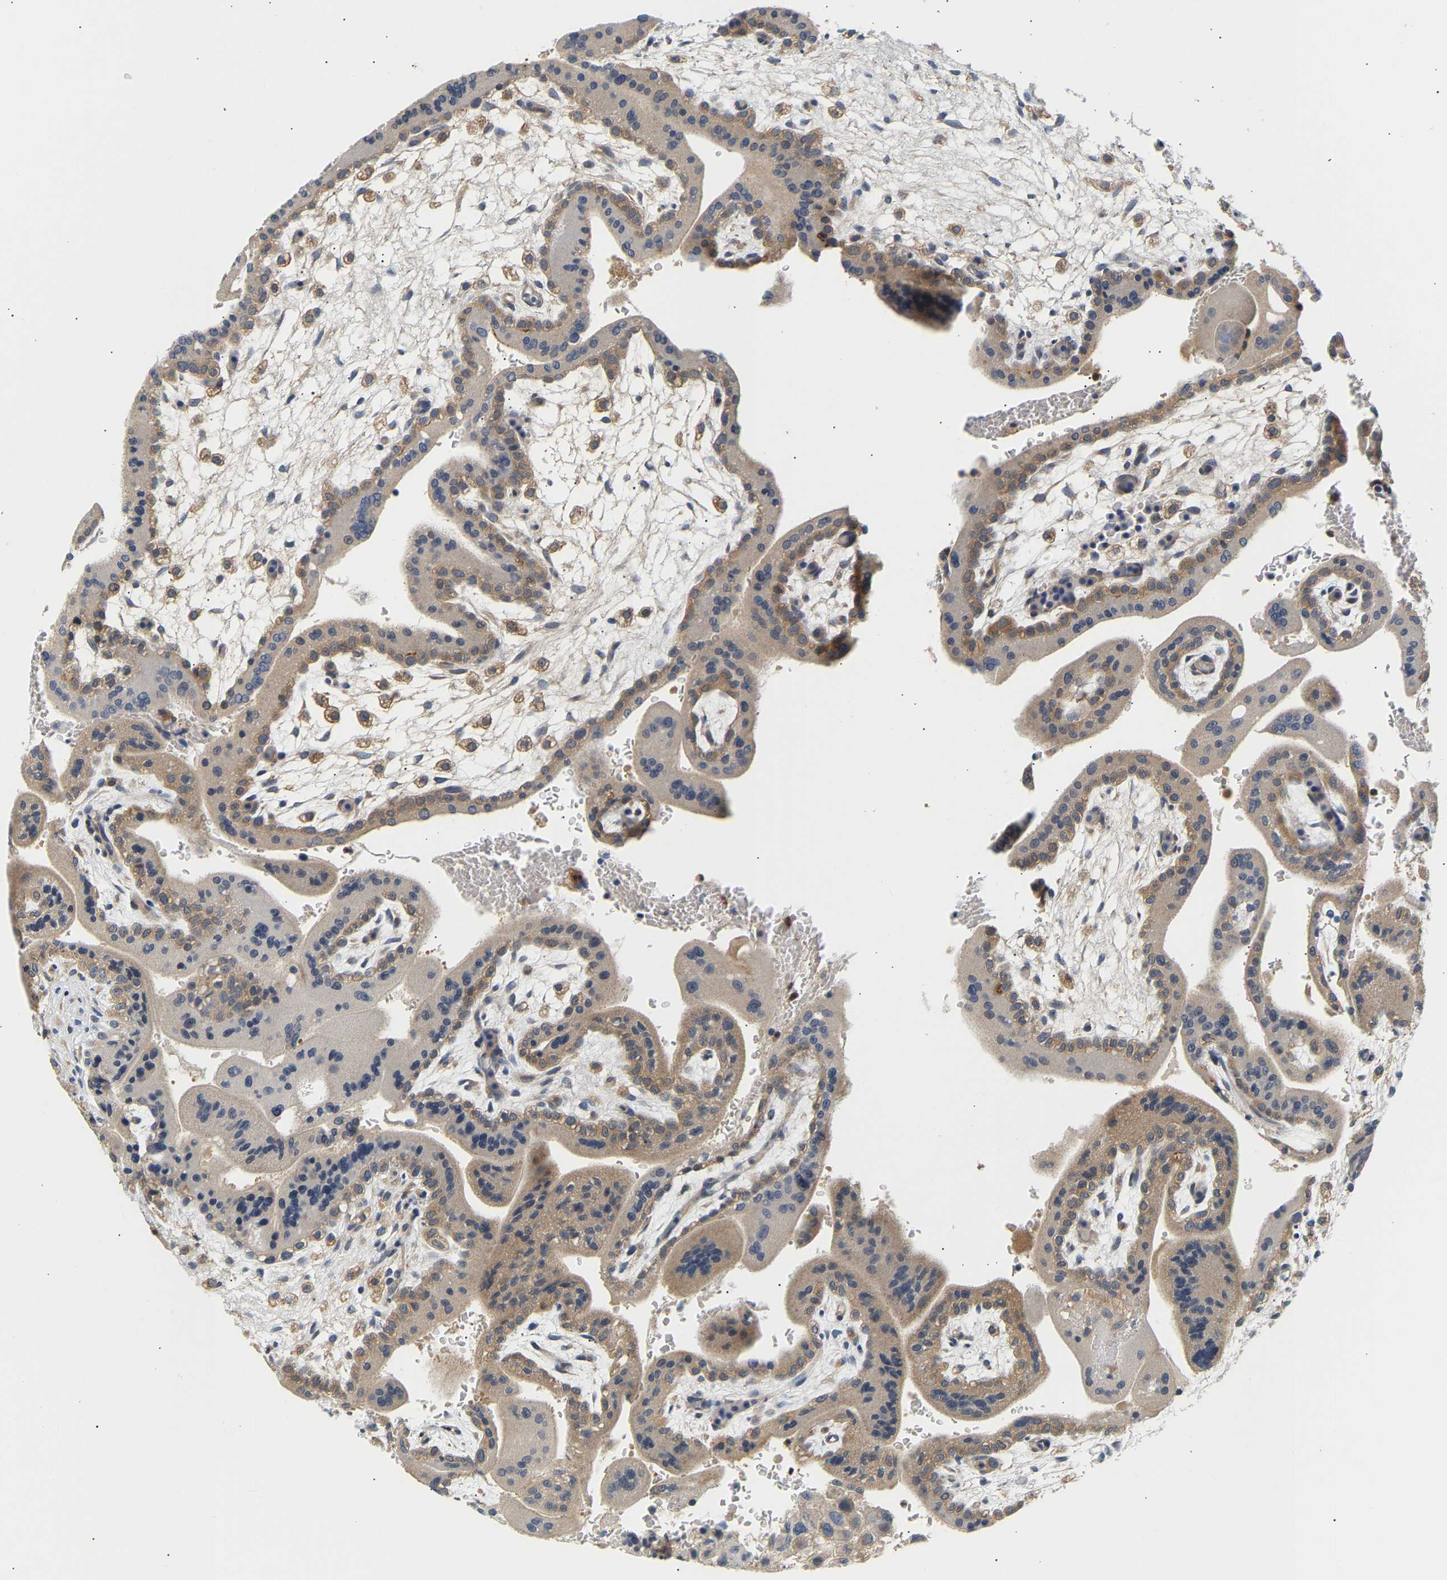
{"staining": {"intensity": "negative", "quantity": "none", "location": "none"}, "tissue": "placenta", "cell_type": "Decidual cells", "image_type": "normal", "snomed": [{"axis": "morphology", "description": "Normal tissue, NOS"}, {"axis": "topography", "description": "Placenta"}], "caption": "Placenta stained for a protein using immunohistochemistry demonstrates no expression decidual cells.", "gene": "PPID", "patient": {"sex": "female", "age": 35}}